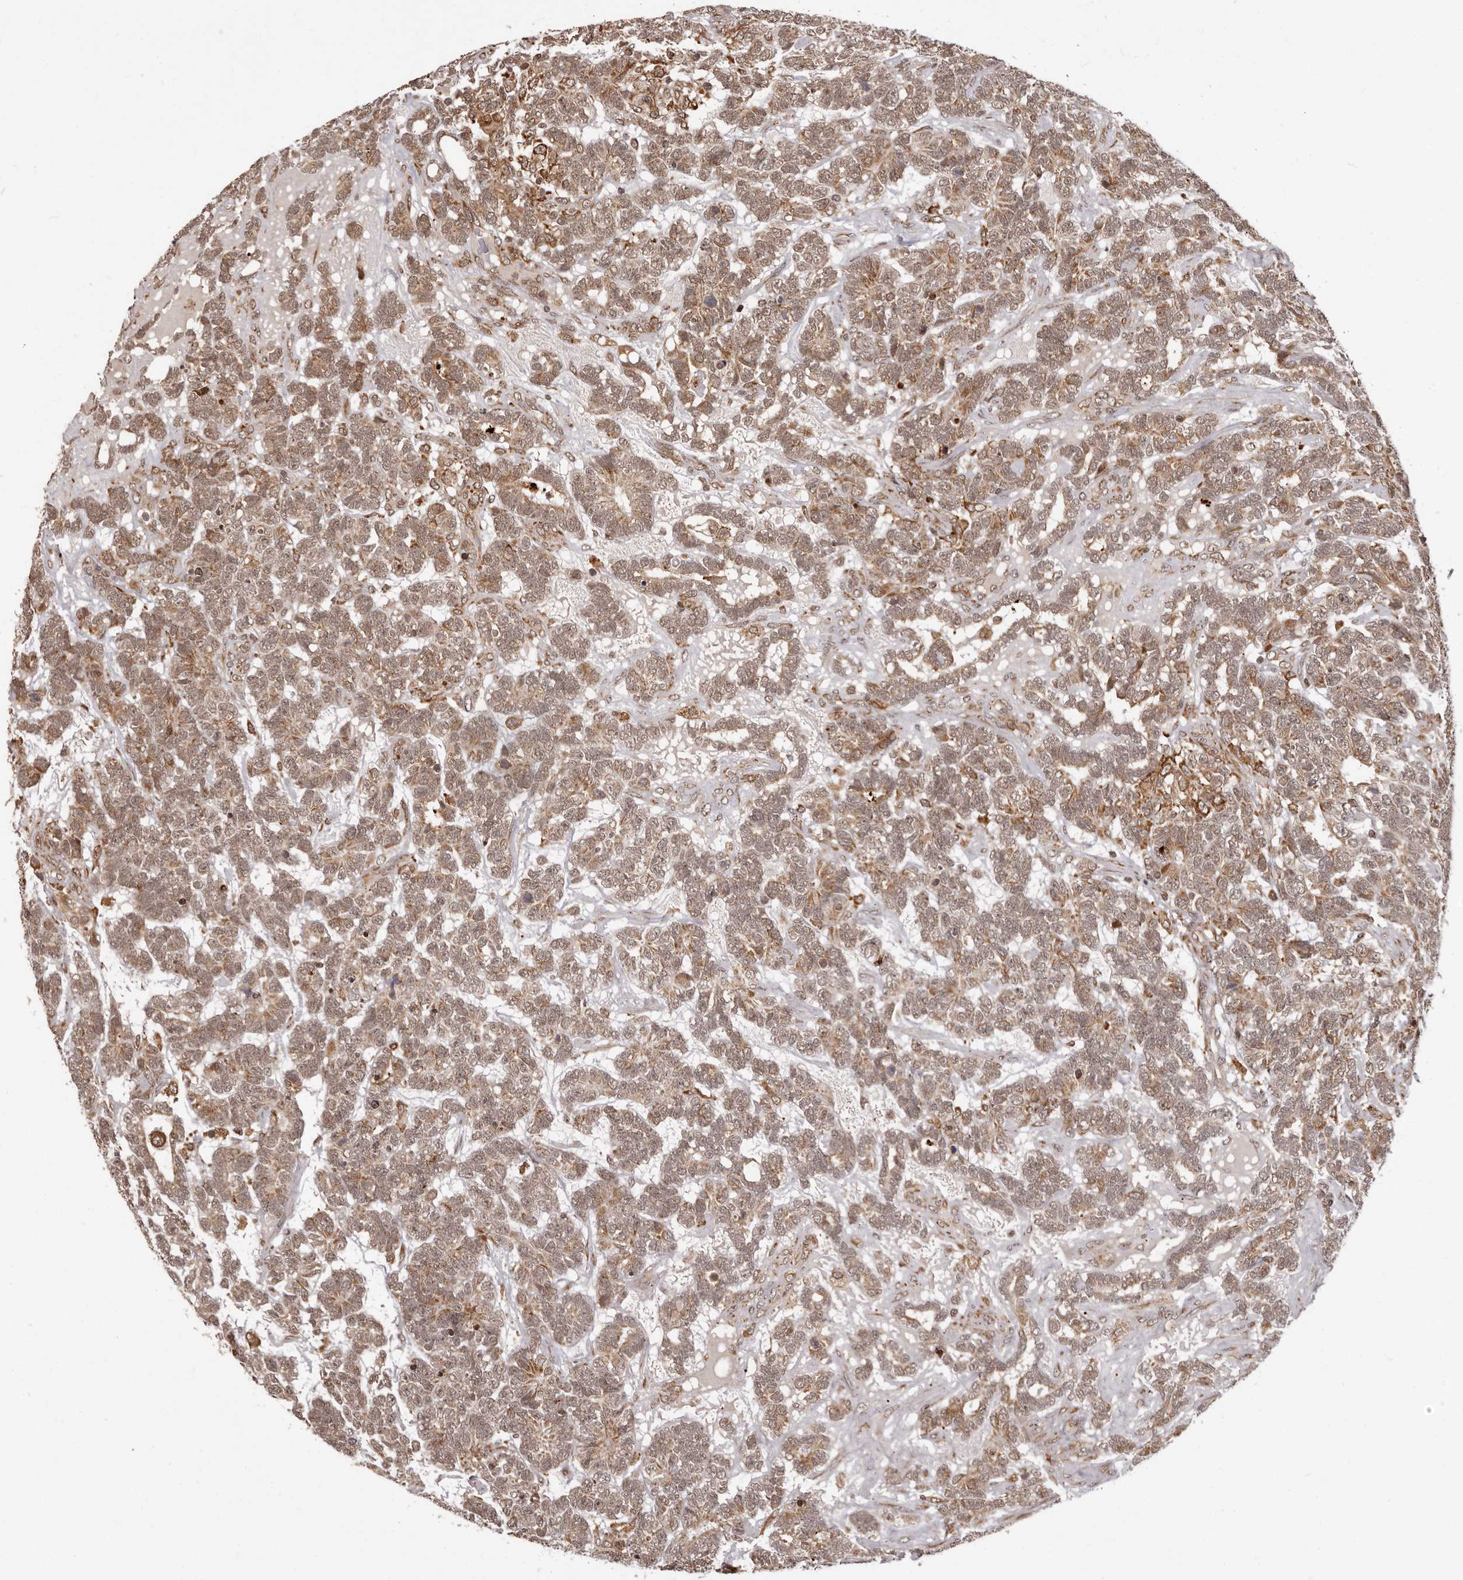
{"staining": {"intensity": "moderate", "quantity": ">75%", "location": "nuclear"}, "tissue": "testis cancer", "cell_type": "Tumor cells", "image_type": "cancer", "snomed": [{"axis": "morphology", "description": "Carcinoma, Embryonal, NOS"}, {"axis": "topography", "description": "Testis"}], "caption": "The photomicrograph demonstrates a brown stain indicating the presence of a protein in the nuclear of tumor cells in embryonal carcinoma (testis). (DAB (3,3'-diaminobenzidine) = brown stain, brightfield microscopy at high magnification).", "gene": "IL32", "patient": {"sex": "male", "age": 26}}